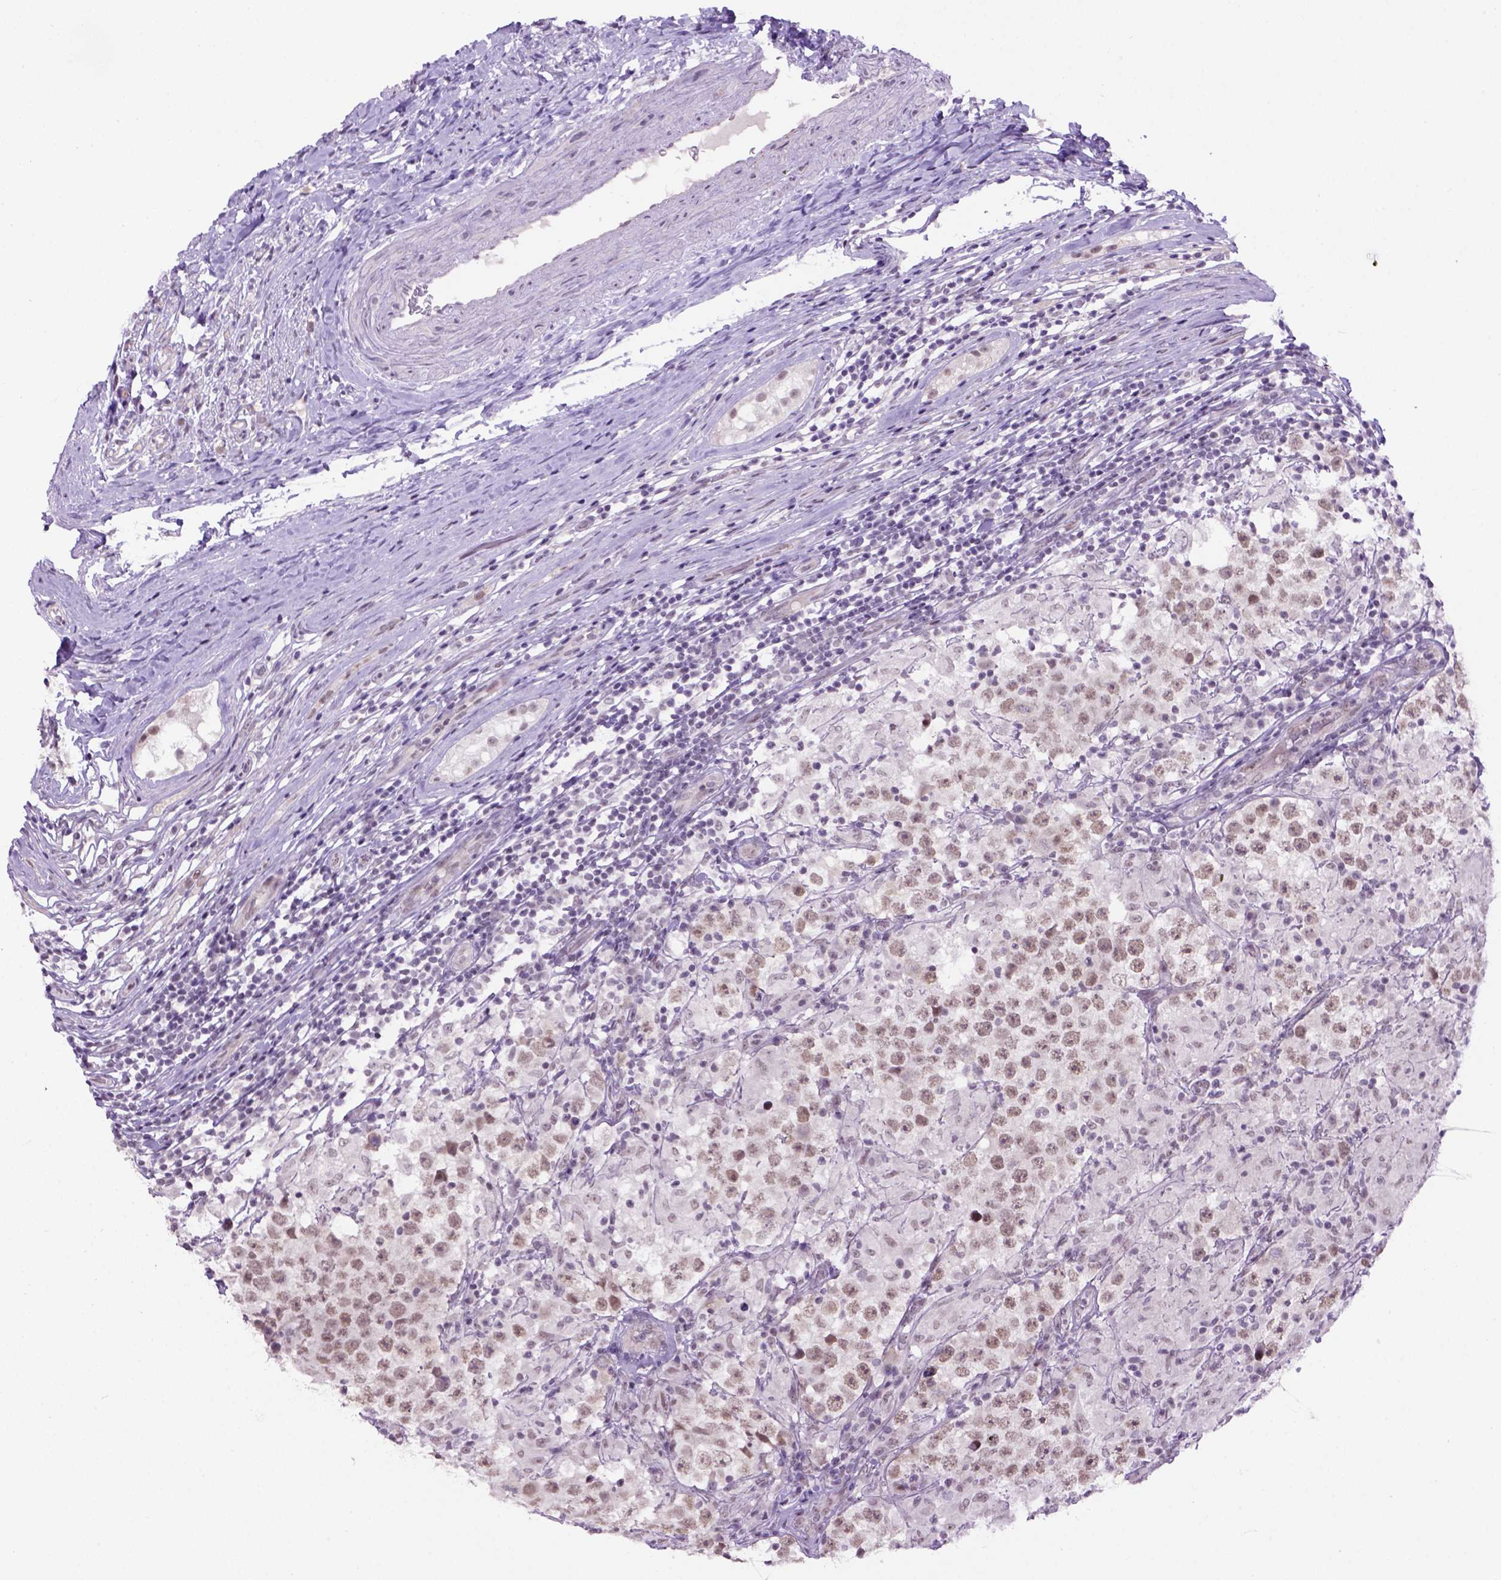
{"staining": {"intensity": "weak", "quantity": "25%-75%", "location": "nuclear"}, "tissue": "testis cancer", "cell_type": "Tumor cells", "image_type": "cancer", "snomed": [{"axis": "morphology", "description": "Seminoma, NOS"}, {"axis": "morphology", "description": "Carcinoma, Embryonal, NOS"}, {"axis": "topography", "description": "Testis"}], "caption": "Immunohistochemical staining of human testis cancer reveals low levels of weak nuclear expression in about 25%-75% of tumor cells.", "gene": "TBPL1", "patient": {"sex": "male", "age": 41}}